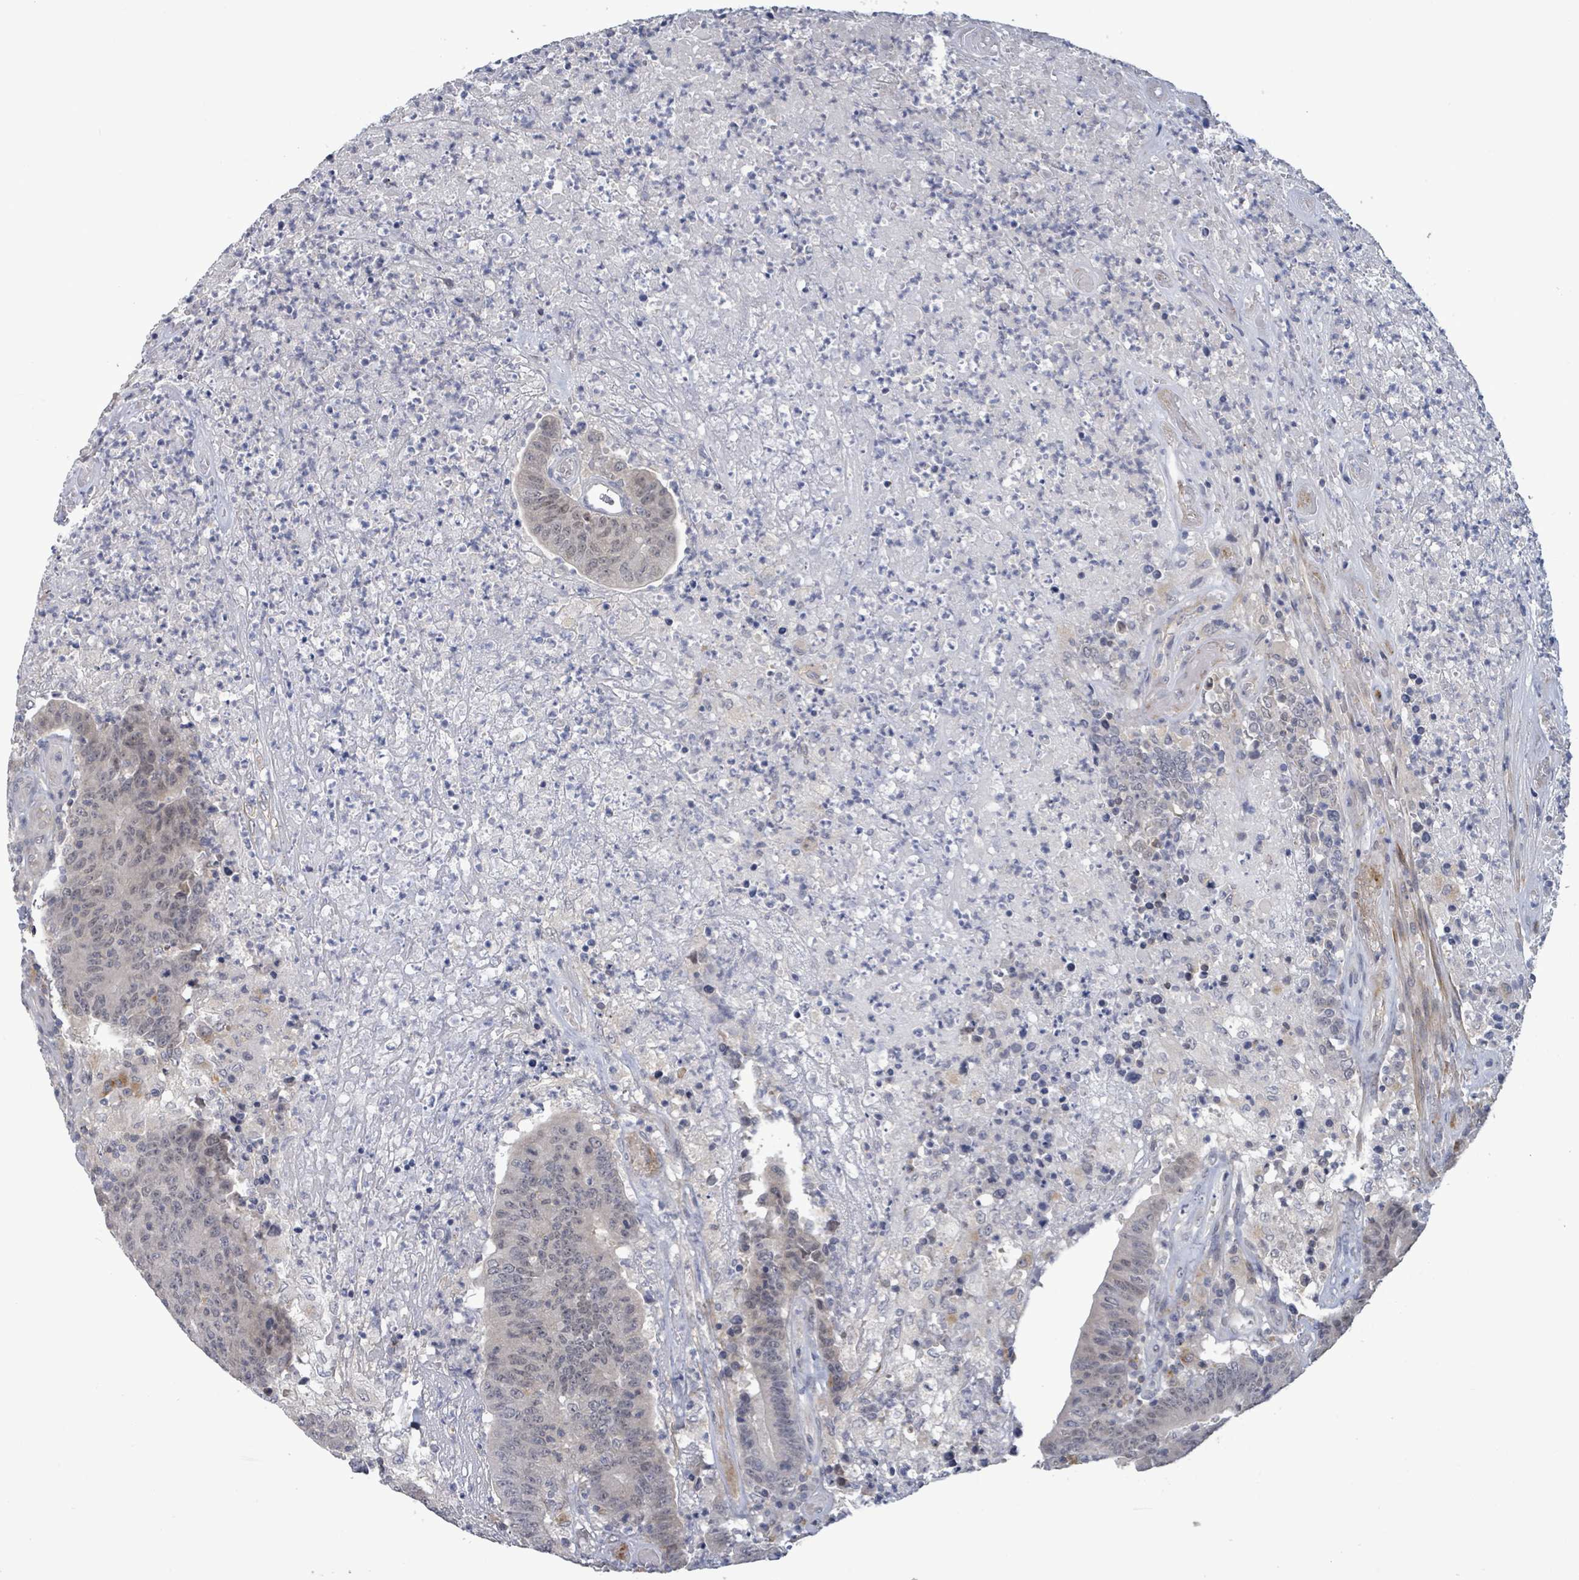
{"staining": {"intensity": "negative", "quantity": "none", "location": "none"}, "tissue": "colorectal cancer", "cell_type": "Tumor cells", "image_type": "cancer", "snomed": [{"axis": "morphology", "description": "Adenocarcinoma, NOS"}, {"axis": "topography", "description": "Colon"}], "caption": "IHC photomicrograph of neoplastic tissue: colorectal adenocarcinoma stained with DAB (3,3'-diaminobenzidine) displays no significant protein staining in tumor cells.", "gene": "AMMECR1", "patient": {"sex": "female", "age": 75}}